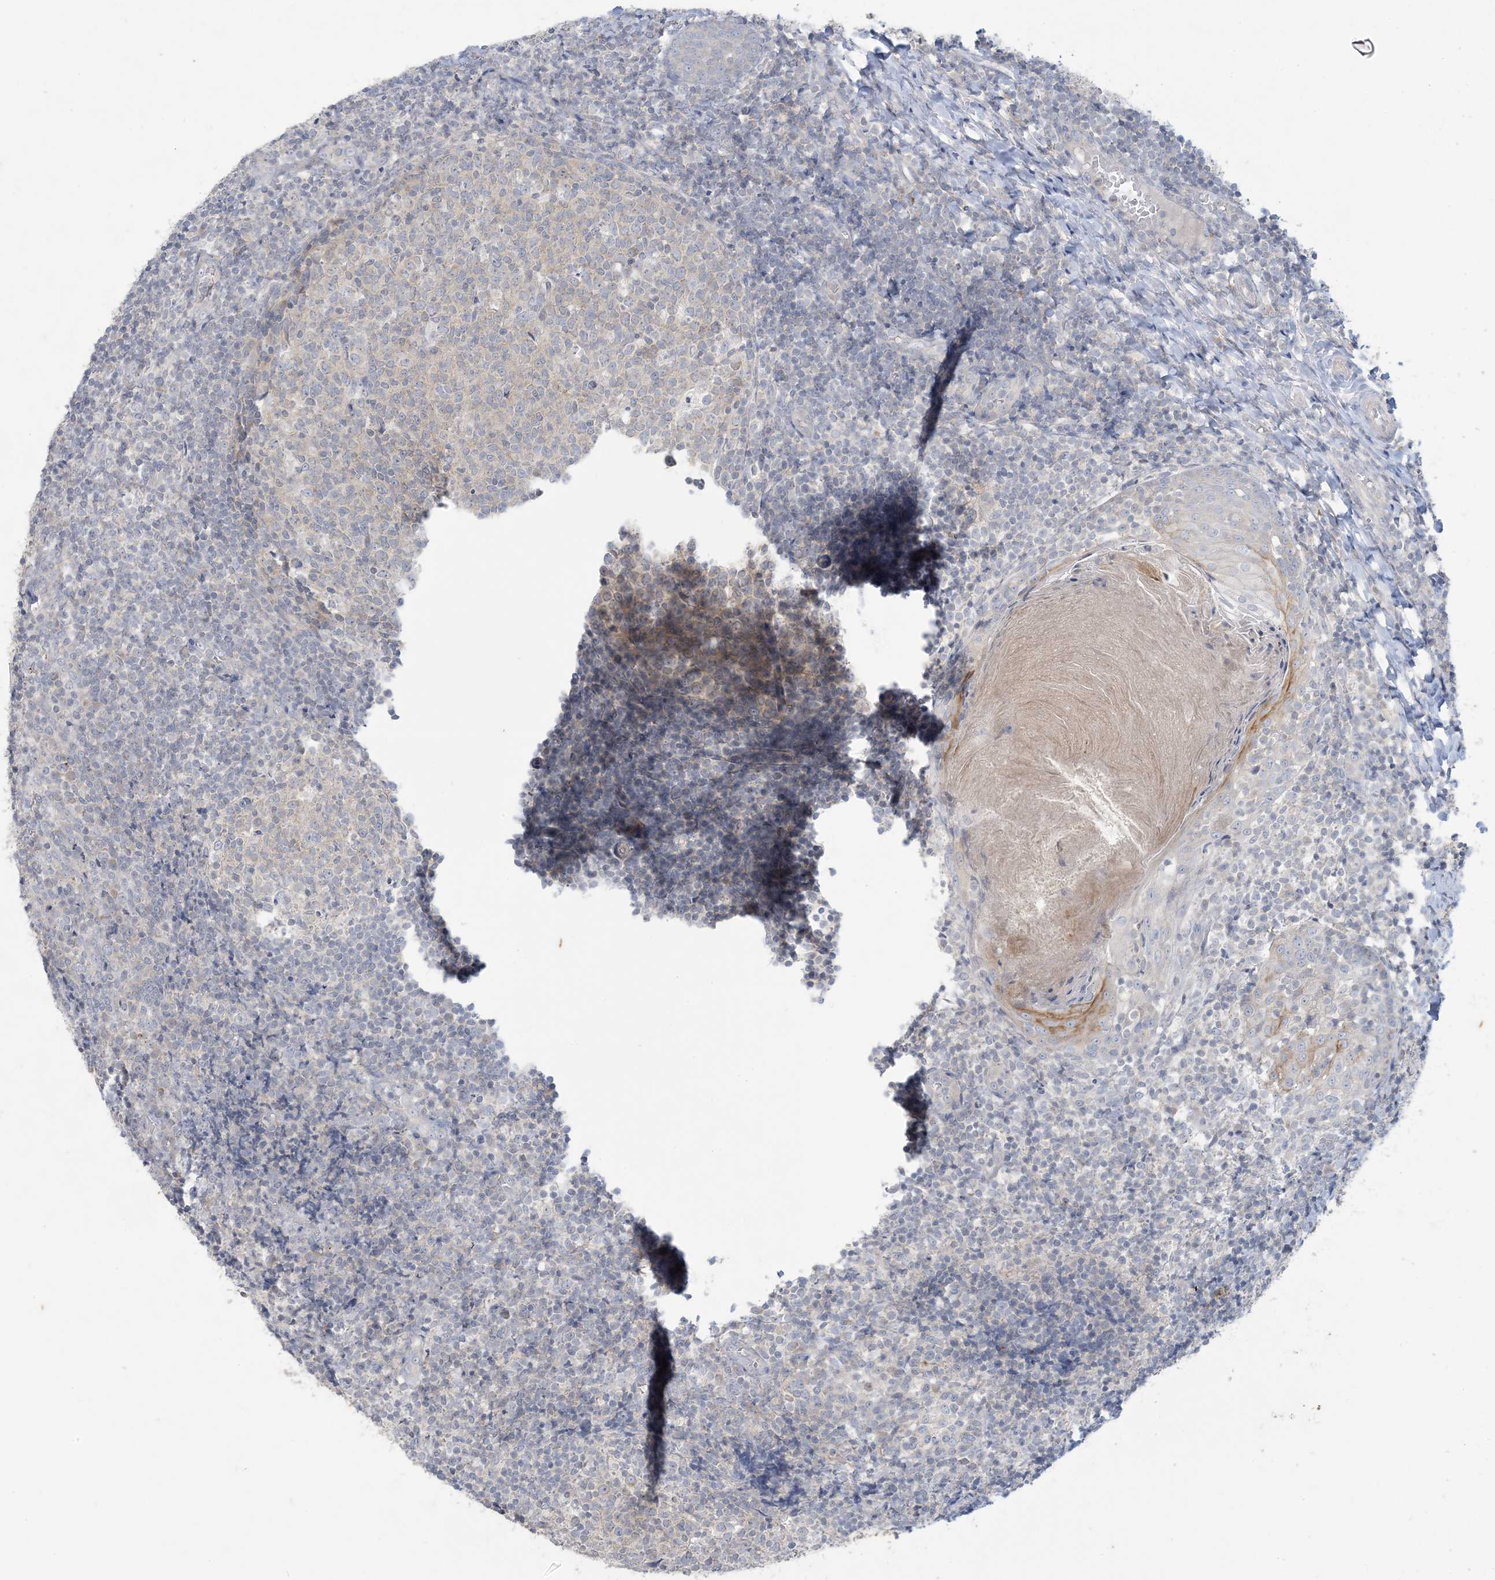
{"staining": {"intensity": "negative", "quantity": "none", "location": "none"}, "tissue": "tonsil", "cell_type": "Germinal center cells", "image_type": "normal", "snomed": [{"axis": "morphology", "description": "Normal tissue, NOS"}, {"axis": "topography", "description": "Tonsil"}], "caption": "An immunohistochemistry image of benign tonsil is shown. There is no staining in germinal center cells of tonsil.", "gene": "KIF3A", "patient": {"sex": "female", "age": 19}}